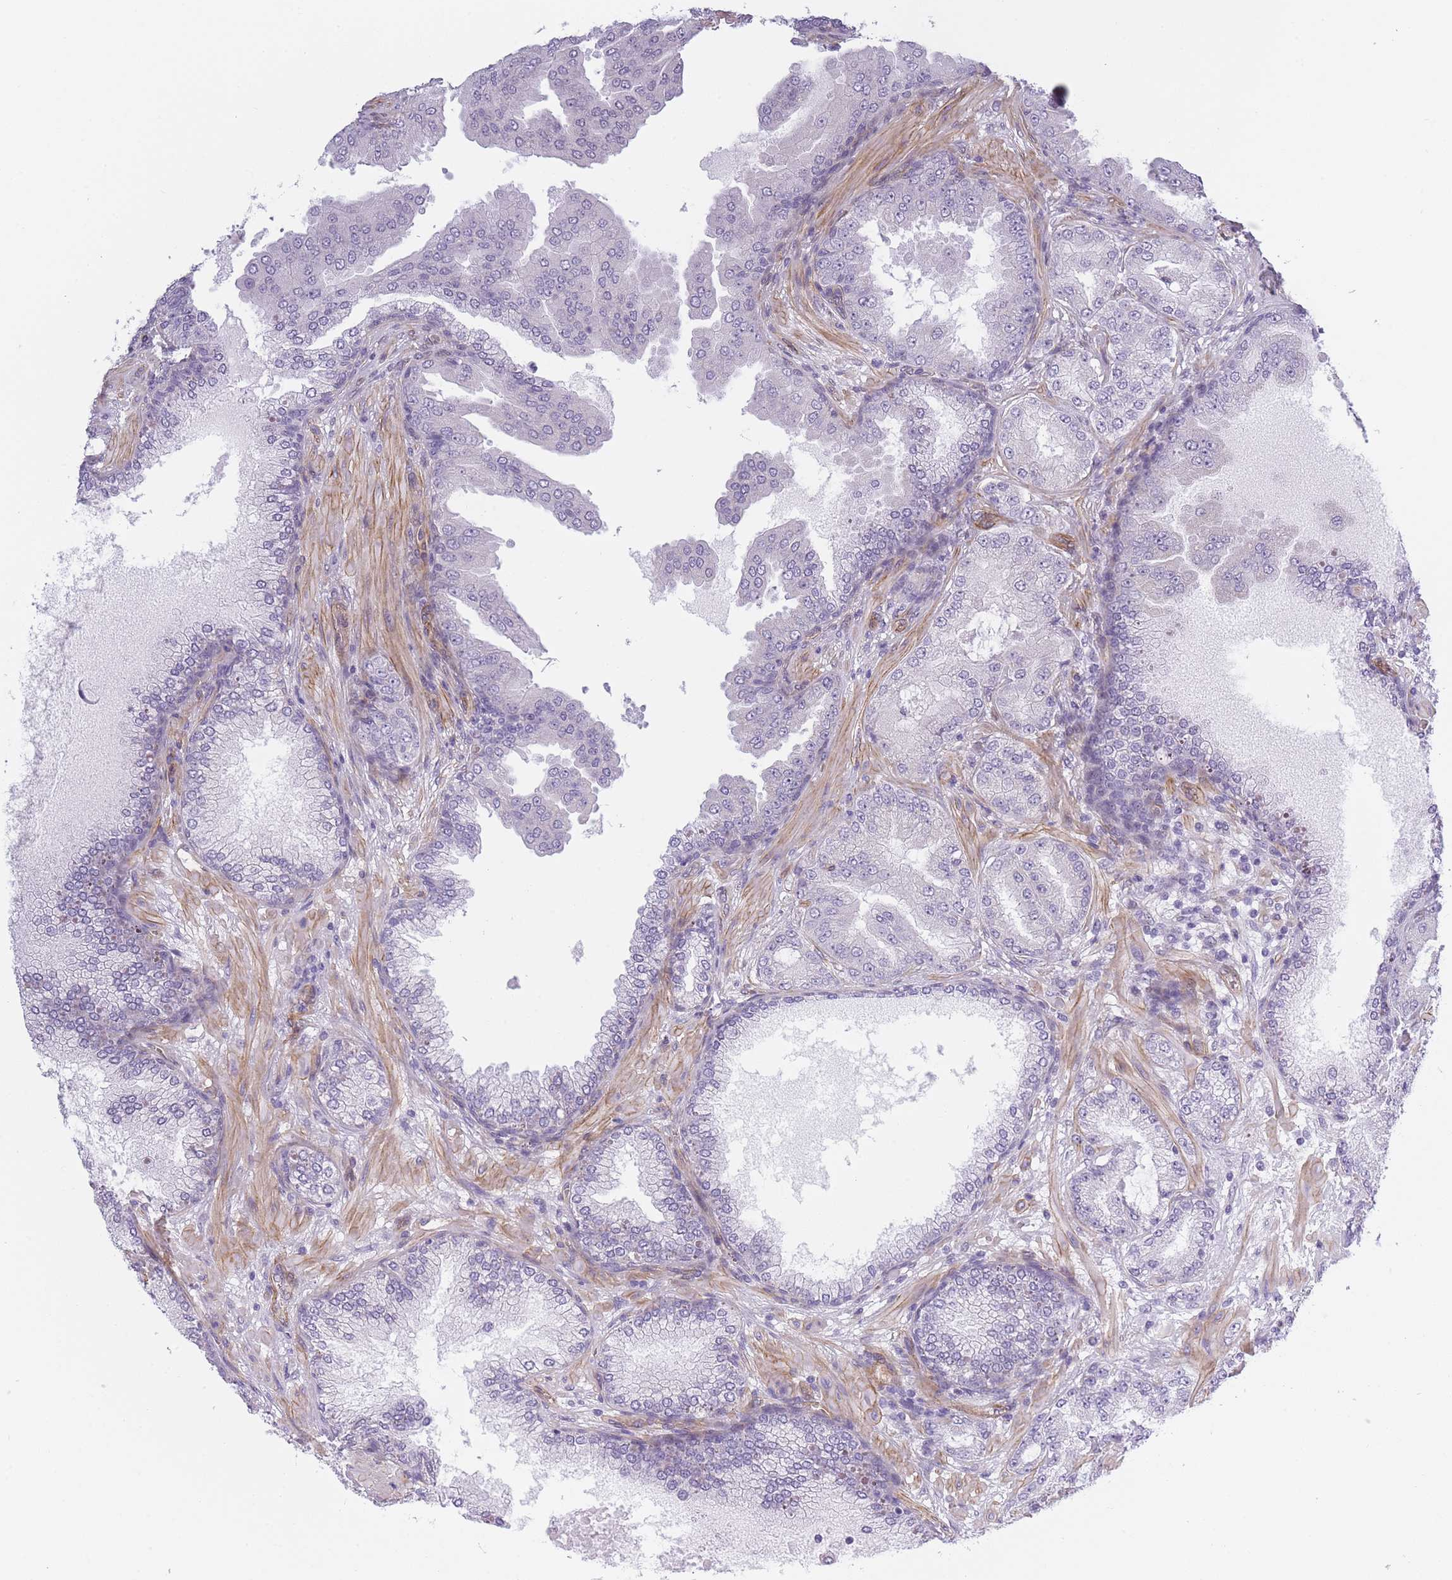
{"staining": {"intensity": "negative", "quantity": "none", "location": "none"}, "tissue": "prostate cancer", "cell_type": "Tumor cells", "image_type": "cancer", "snomed": [{"axis": "morphology", "description": "Adenocarcinoma, High grade"}, {"axis": "topography", "description": "Prostate"}], "caption": "The photomicrograph reveals no significant expression in tumor cells of prostate cancer. (DAB immunohistochemistry, high magnification).", "gene": "OR6B3", "patient": {"sex": "male", "age": 68}}